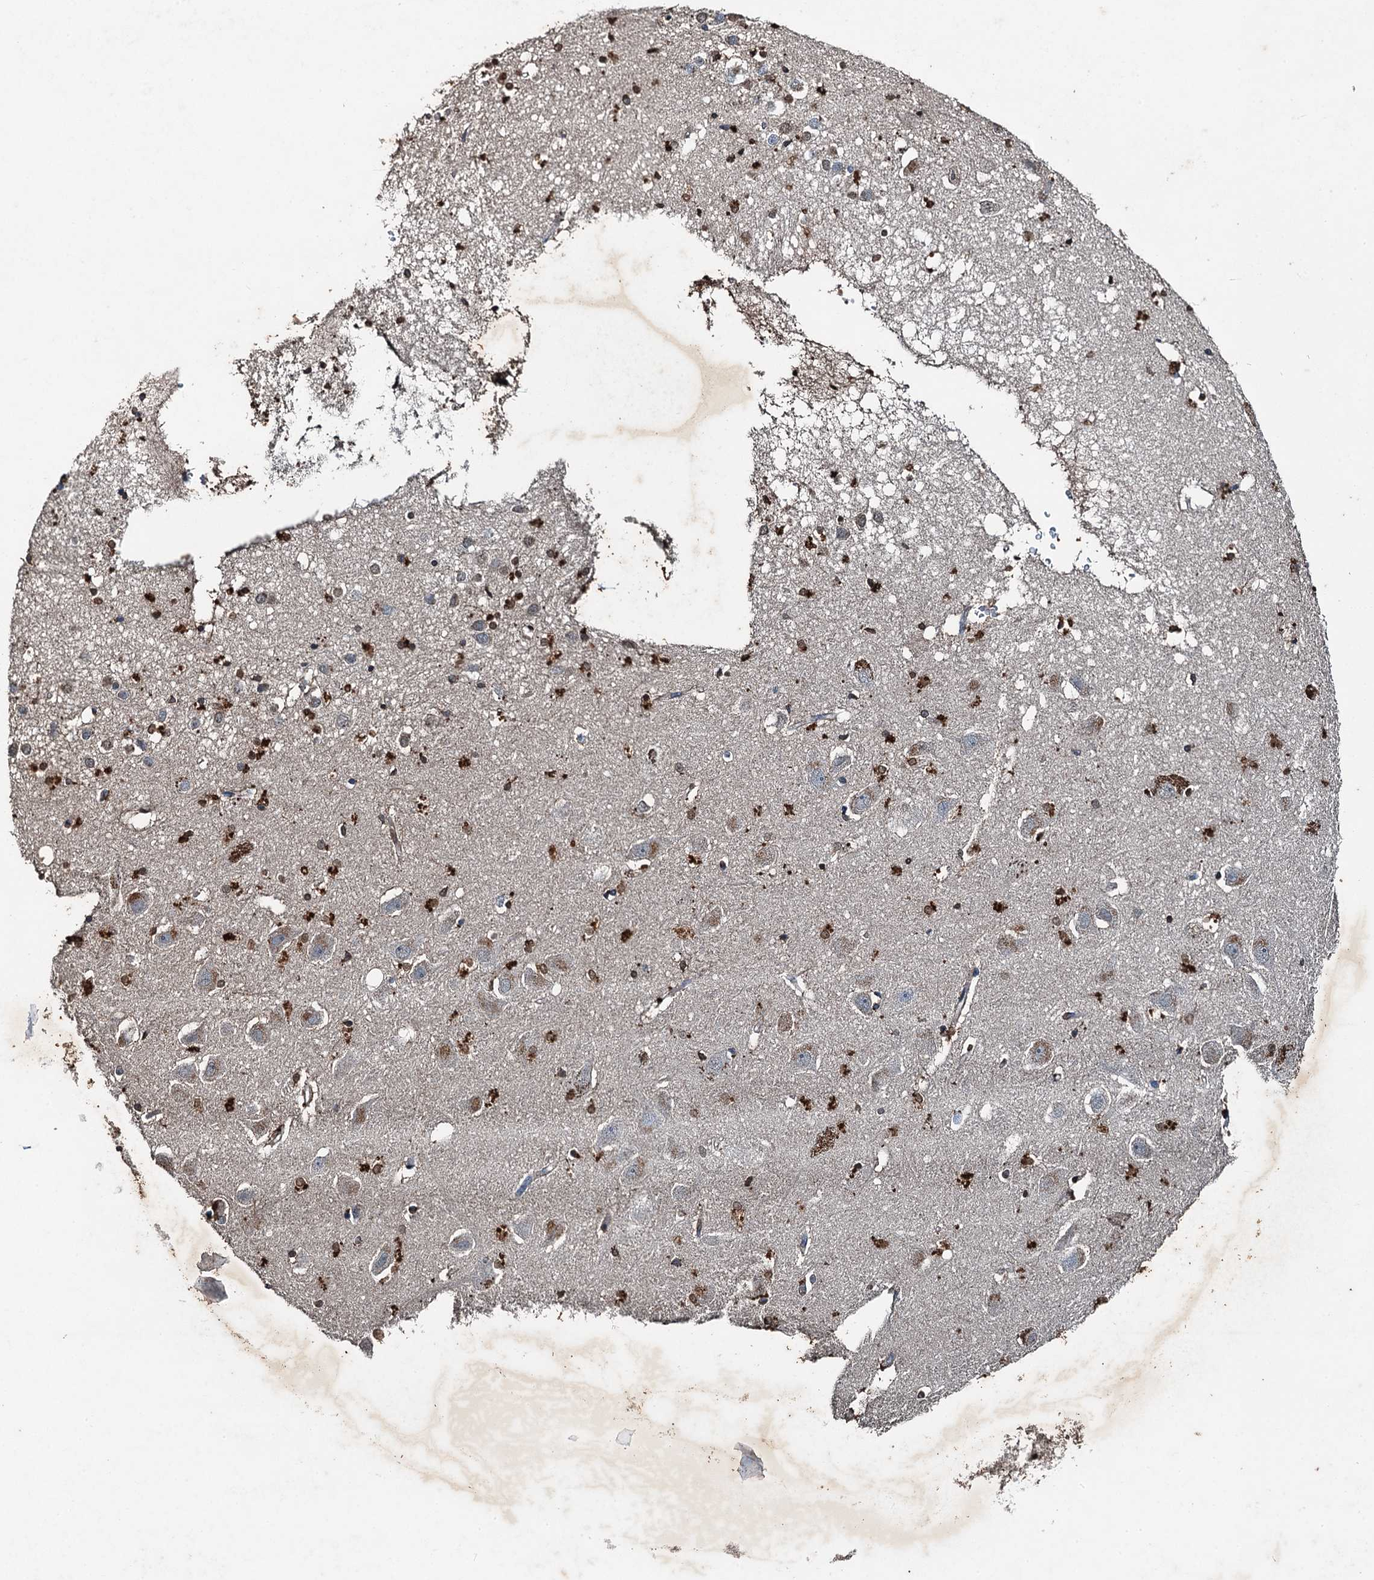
{"staining": {"intensity": "strong", "quantity": "<25%", "location": "cytoplasmic/membranous"}, "tissue": "hippocampus", "cell_type": "Glial cells", "image_type": "normal", "snomed": [{"axis": "morphology", "description": "Normal tissue, NOS"}, {"axis": "topography", "description": "Hippocampus"}], "caption": "A high-resolution photomicrograph shows immunohistochemistry staining of normal hippocampus, which reveals strong cytoplasmic/membranous staining in approximately <25% of glial cells. The staining is performed using DAB brown chromogen to label protein expression. The nuclei are counter-stained blue using hematoxylin.", "gene": "TCTN1", "patient": {"sex": "female", "age": 52}}